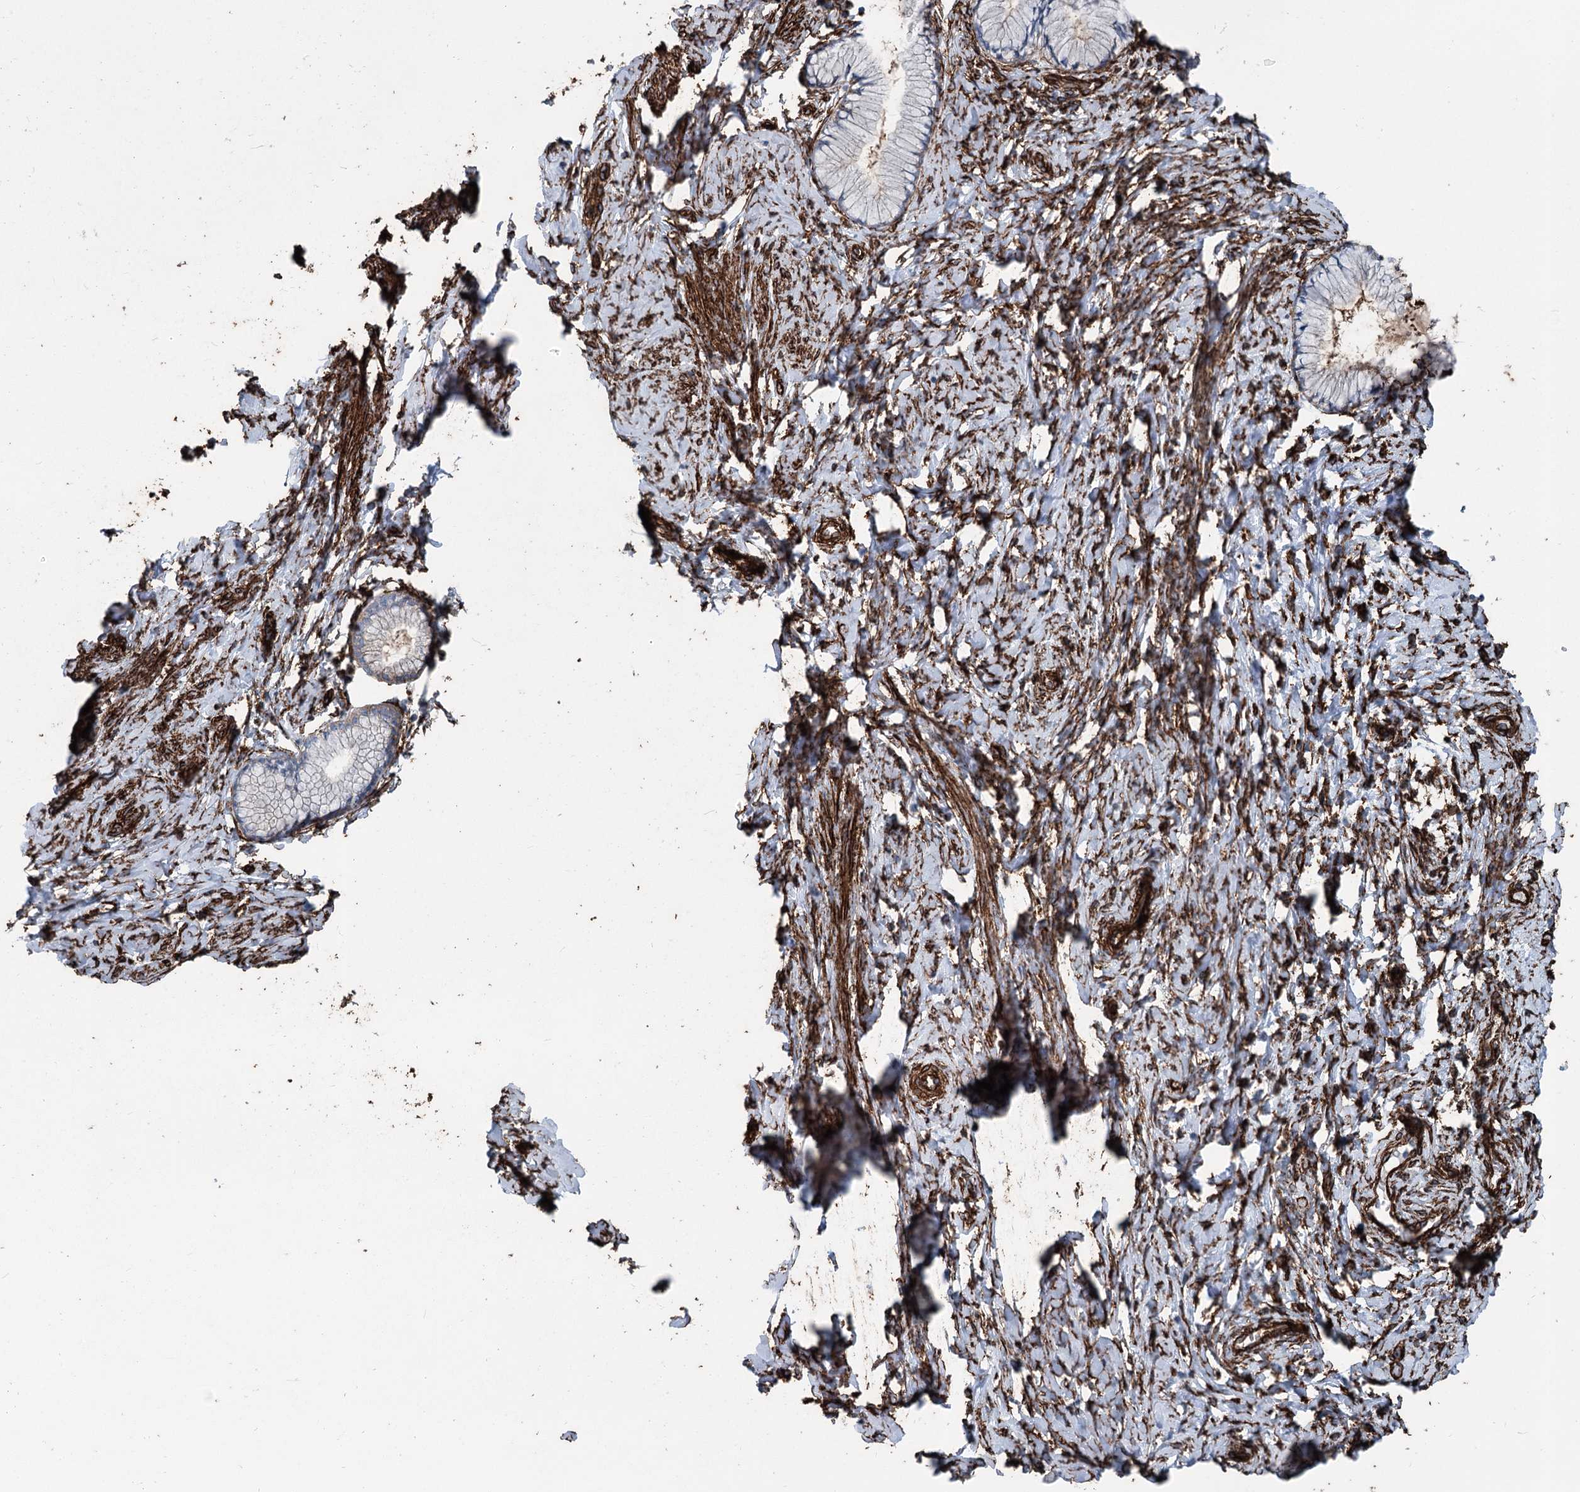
{"staining": {"intensity": "weak", "quantity": "25%-75%", "location": "cytoplasmic/membranous"}, "tissue": "cervix", "cell_type": "Glandular cells", "image_type": "normal", "snomed": [{"axis": "morphology", "description": "Normal tissue, NOS"}, {"axis": "topography", "description": "Cervix"}], "caption": "Immunohistochemistry (IHC) image of unremarkable cervix stained for a protein (brown), which shows low levels of weak cytoplasmic/membranous staining in about 25%-75% of glandular cells.", "gene": "IQSEC1", "patient": {"sex": "female", "age": 33}}